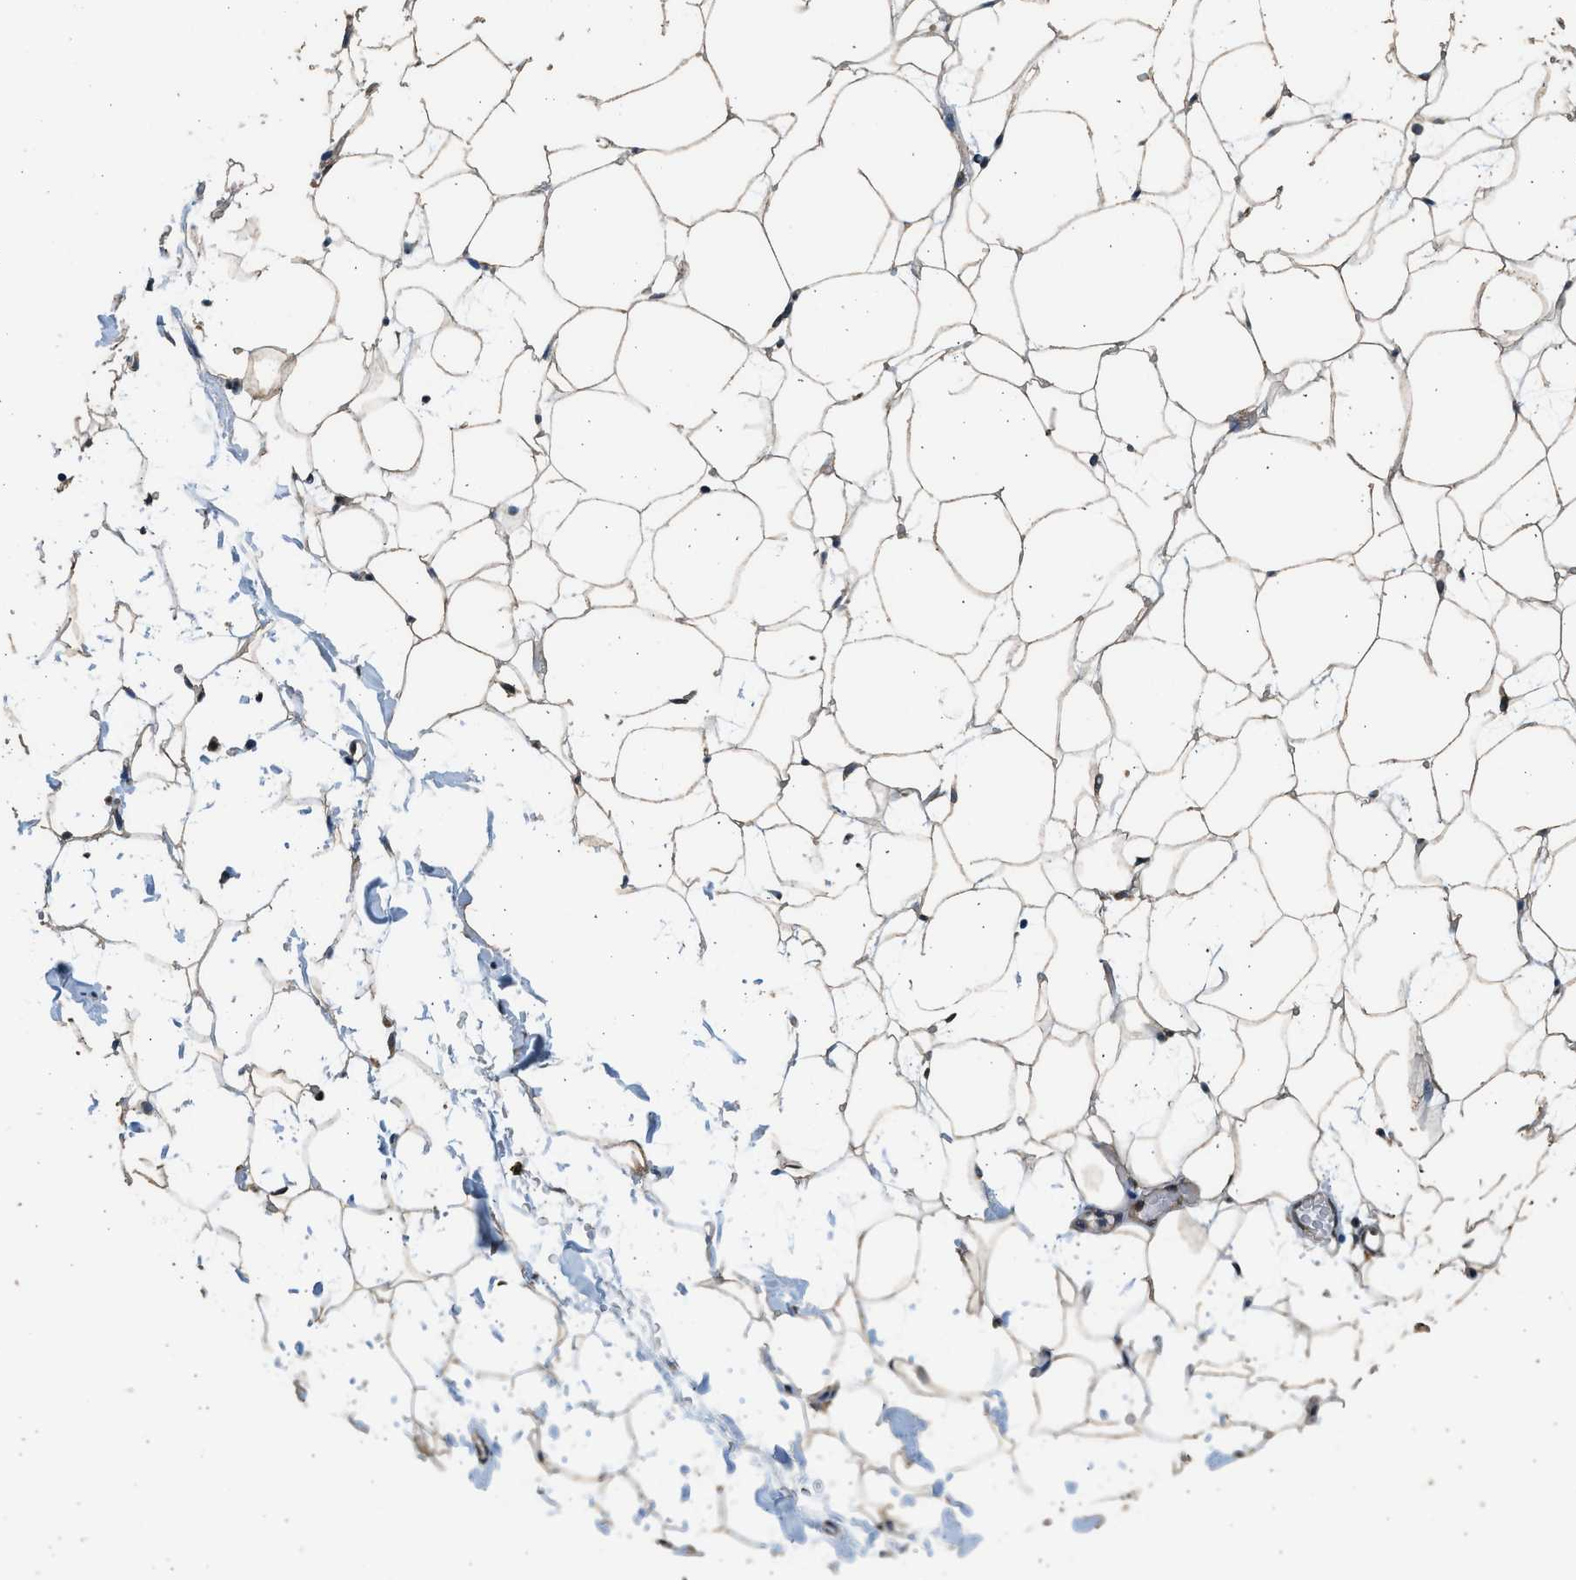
{"staining": {"intensity": "moderate", "quantity": ">75%", "location": "cytoplasmic/membranous,nuclear"}, "tissue": "adipose tissue", "cell_type": "Adipocytes", "image_type": "normal", "snomed": [{"axis": "morphology", "description": "Normal tissue, NOS"}, {"axis": "topography", "description": "Breast"}, {"axis": "topography", "description": "Soft tissue"}], "caption": "DAB (3,3'-diaminobenzidine) immunohistochemical staining of unremarkable adipose tissue exhibits moderate cytoplasmic/membranous,nuclear protein expression in approximately >75% of adipocytes.", "gene": "PCLO", "patient": {"sex": "female", "age": 75}}